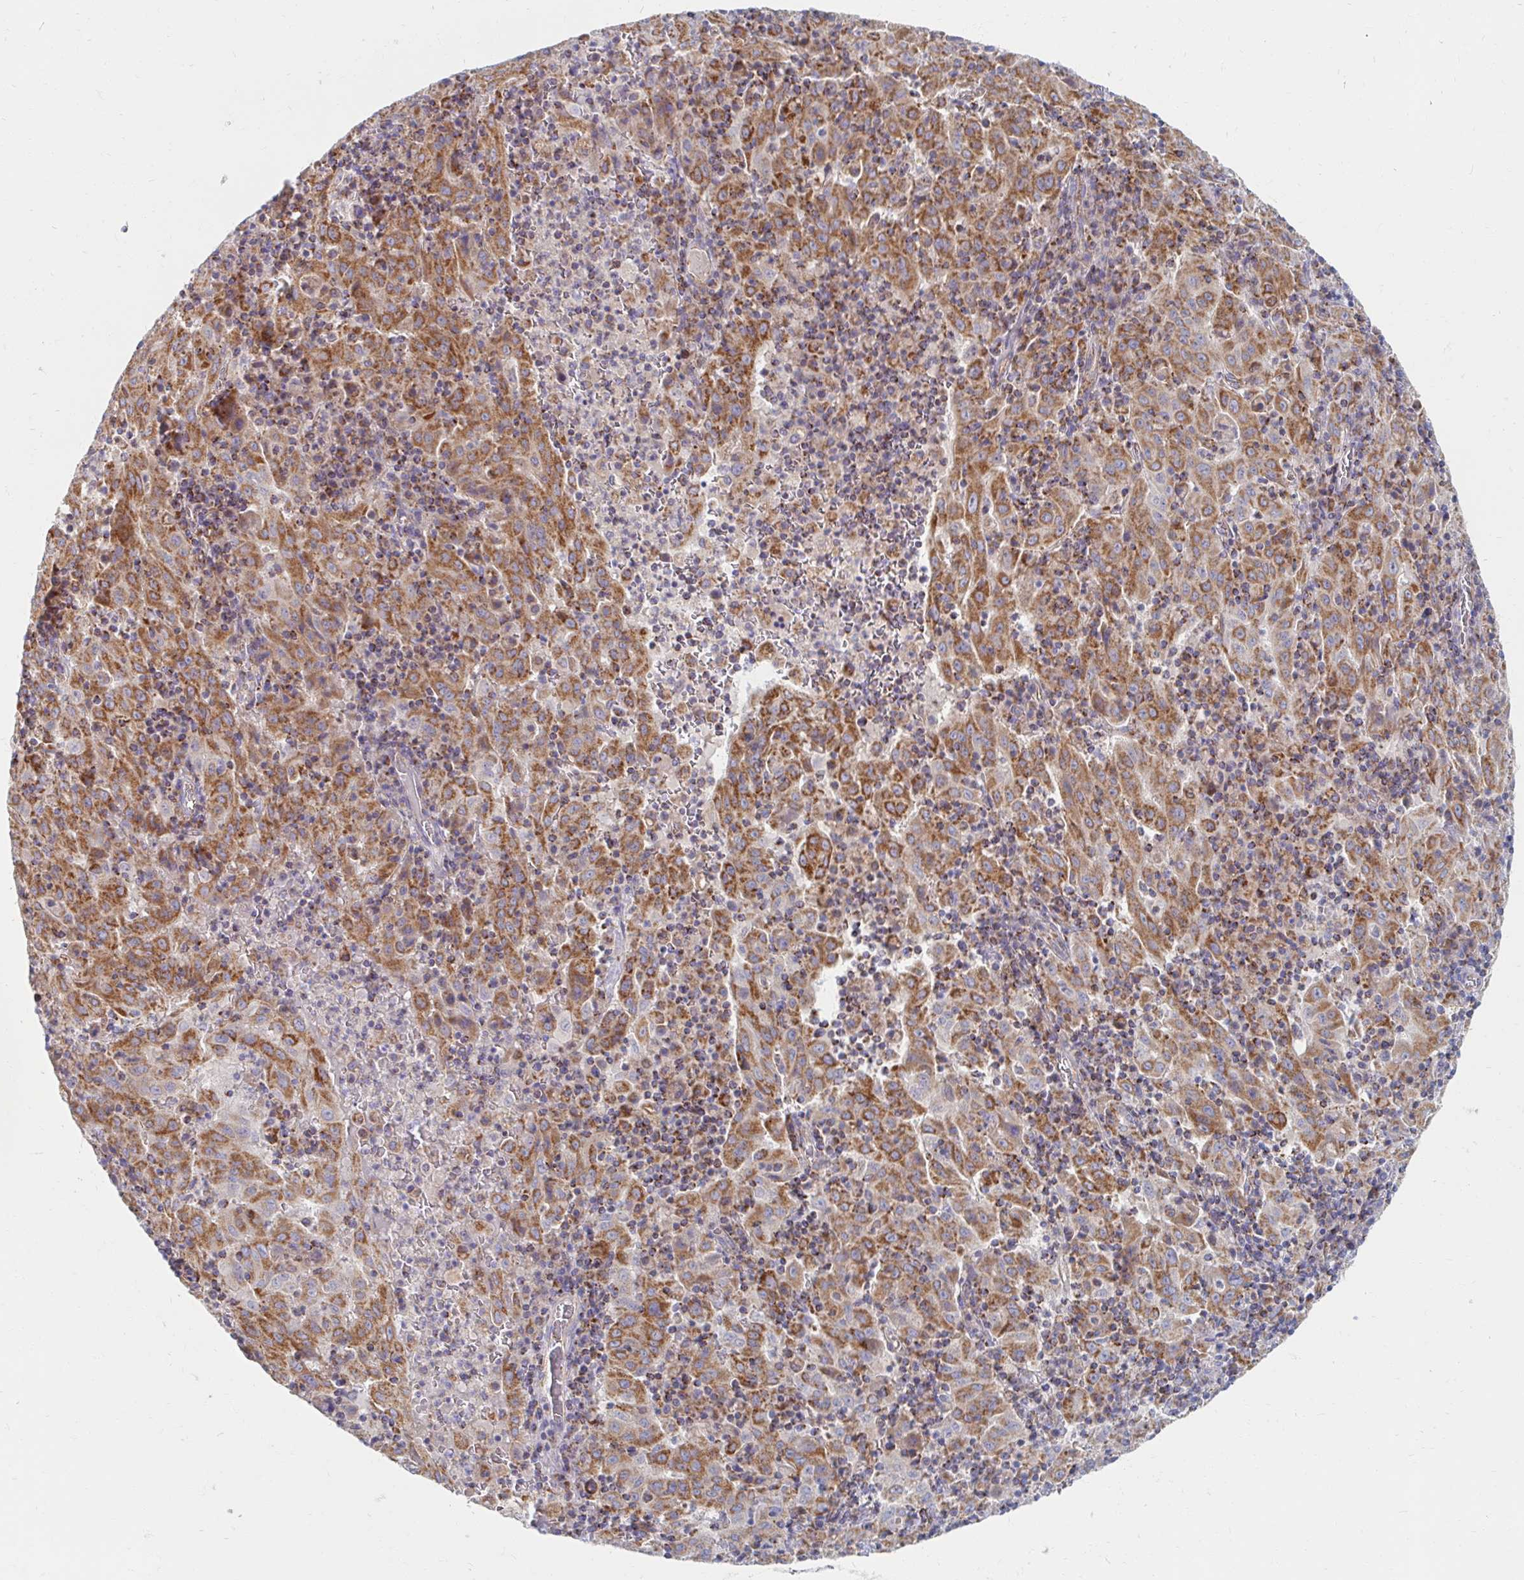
{"staining": {"intensity": "moderate", "quantity": ">75%", "location": "cytoplasmic/membranous"}, "tissue": "pancreatic cancer", "cell_type": "Tumor cells", "image_type": "cancer", "snomed": [{"axis": "morphology", "description": "Adenocarcinoma, NOS"}, {"axis": "topography", "description": "Pancreas"}], "caption": "An IHC histopathology image of neoplastic tissue is shown. Protein staining in brown shows moderate cytoplasmic/membranous positivity in pancreatic cancer (adenocarcinoma) within tumor cells.", "gene": "MAVS", "patient": {"sex": "male", "age": 63}}